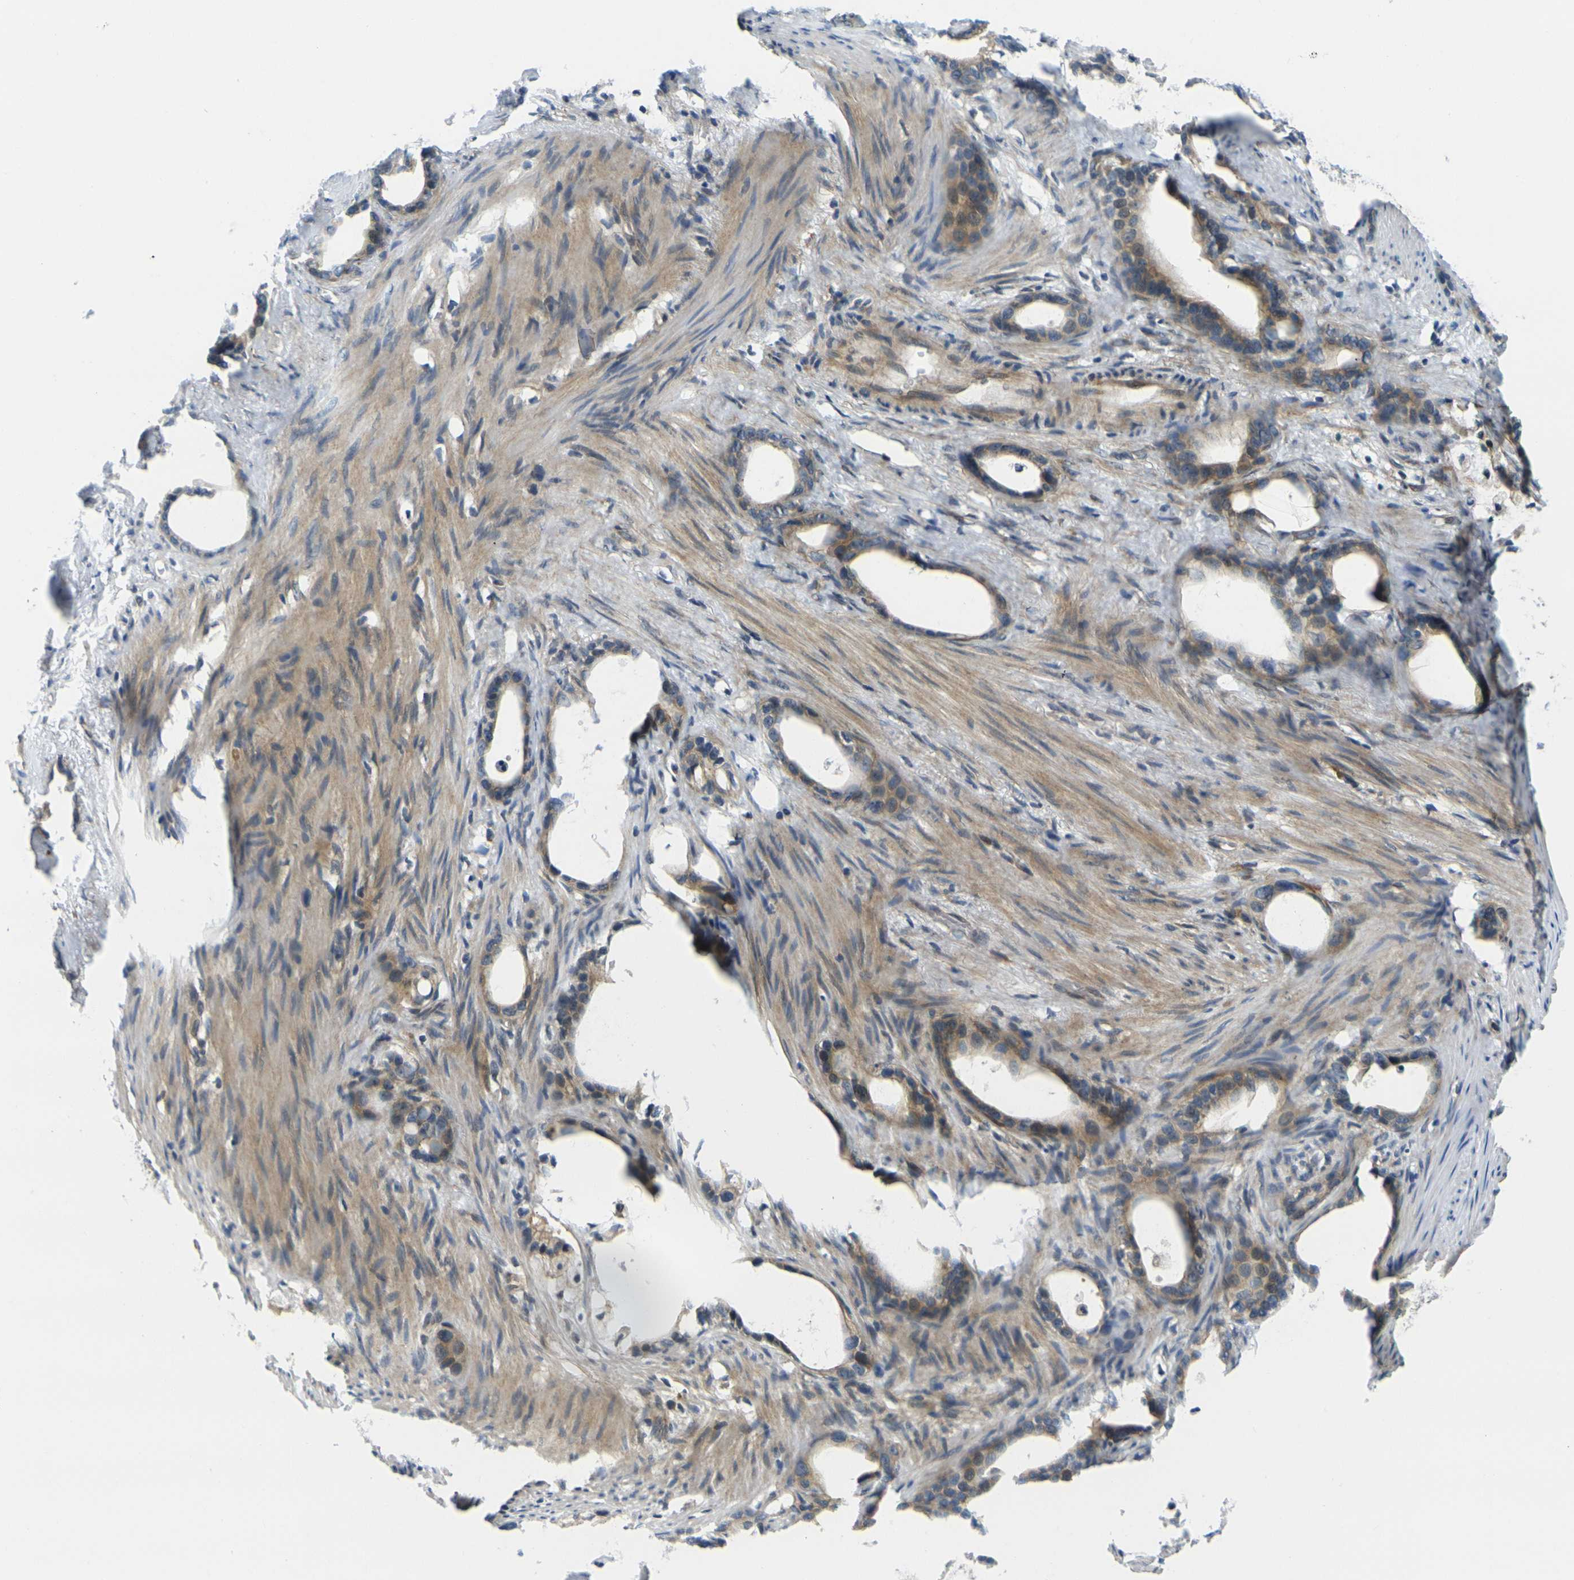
{"staining": {"intensity": "moderate", "quantity": ">75%", "location": "cytoplasmic/membranous"}, "tissue": "stomach cancer", "cell_type": "Tumor cells", "image_type": "cancer", "snomed": [{"axis": "morphology", "description": "Adenocarcinoma, NOS"}, {"axis": "topography", "description": "Stomach"}], "caption": "Adenocarcinoma (stomach) stained with DAB IHC exhibits medium levels of moderate cytoplasmic/membranous staining in about >75% of tumor cells.", "gene": "KCTD10", "patient": {"sex": "female", "age": 75}}